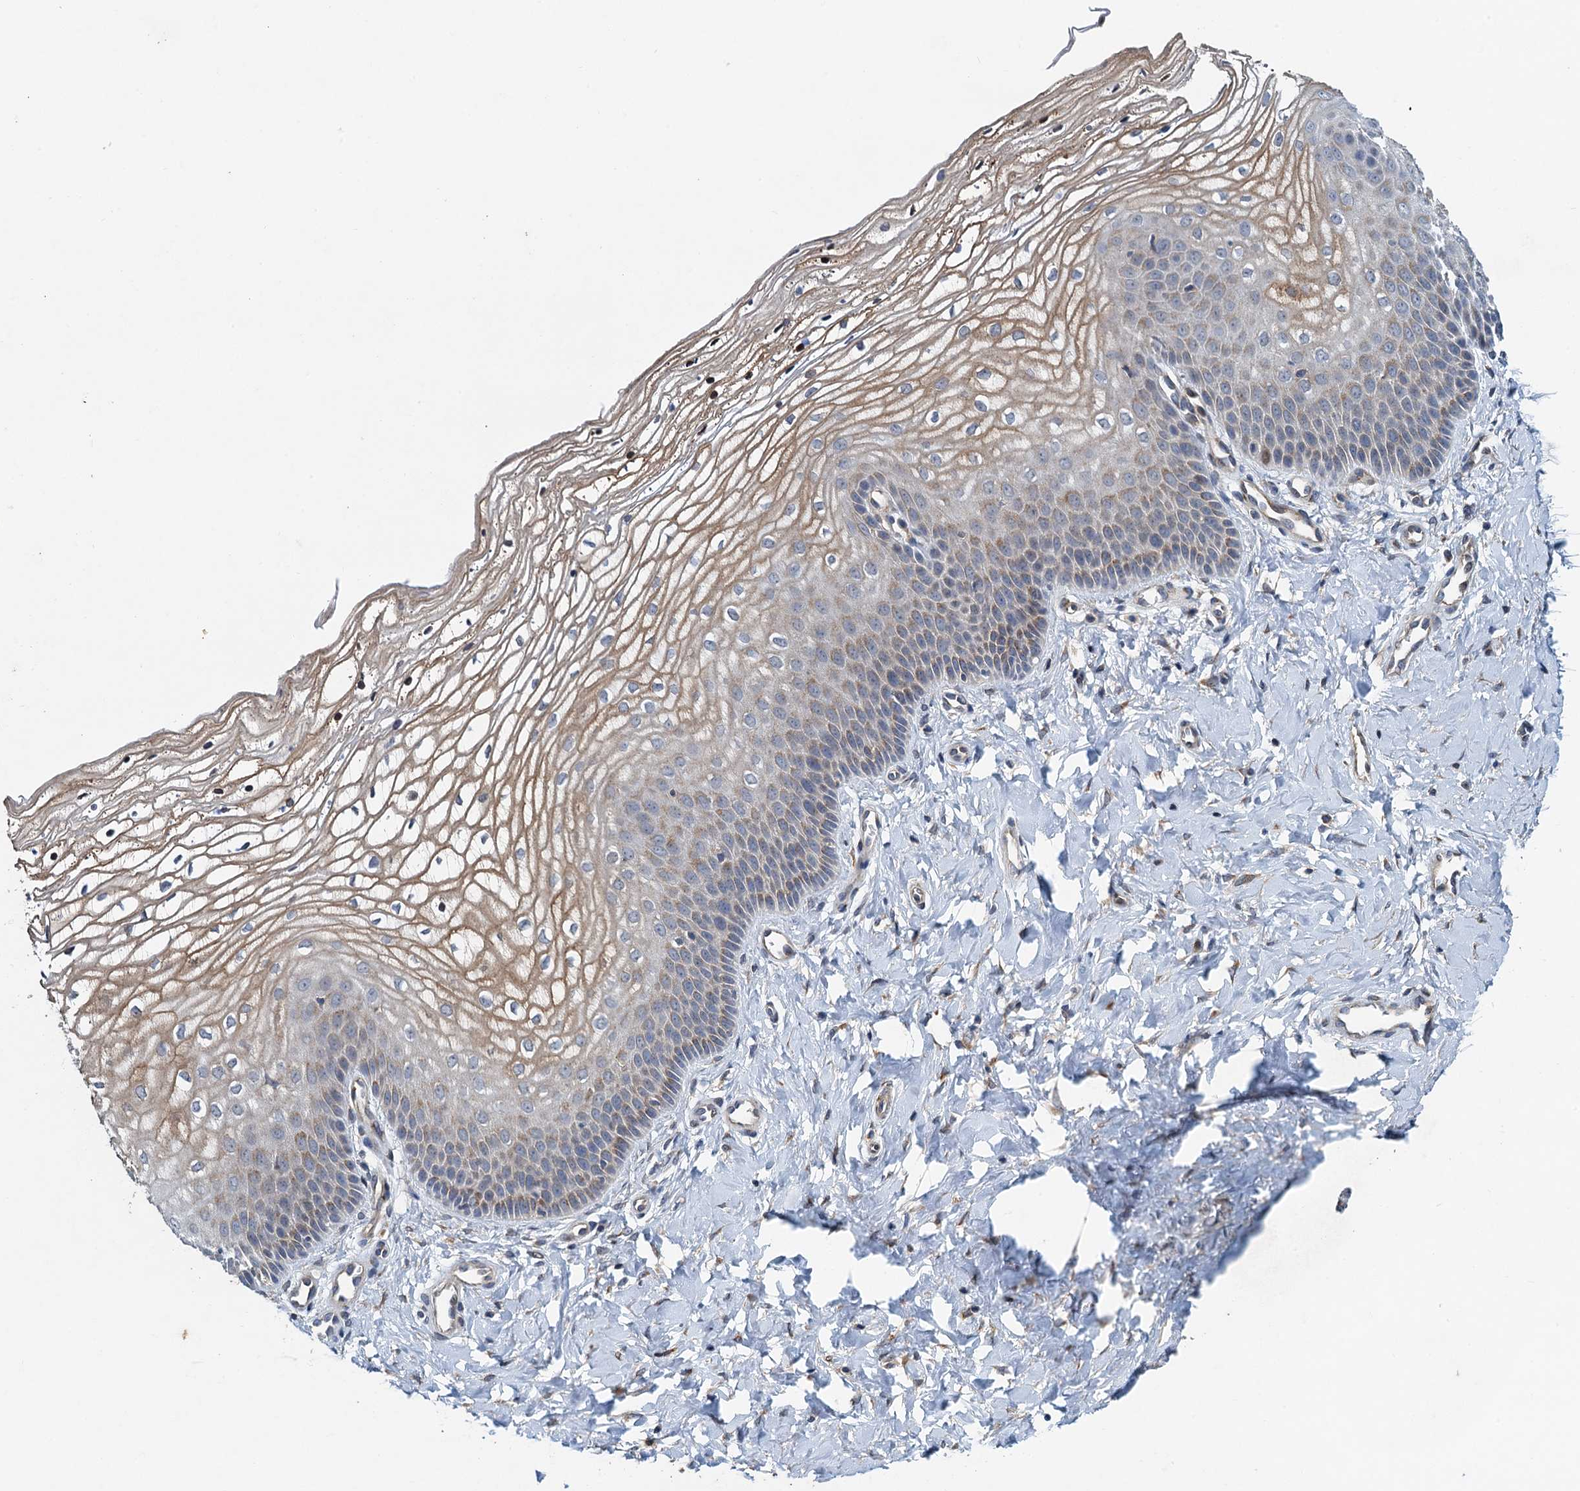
{"staining": {"intensity": "negative", "quantity": "none", "location": "none"}, "tissue": "vagina", "cell_type": "Squamous epithelial cells", "image_type": "normal", "snomed": [{"axis": "morphology", "description": "Normal tissue, NOS"}, {"axis": "topography", "description": "Vagina"}], "caption": "This is an immunohistochemistry (IHC) photomicrograph of benign human vagina. There is no positivity in squamous epithelial cells.", "gene": "NBEA", "patient": {"sex": "female", "age": 68}}